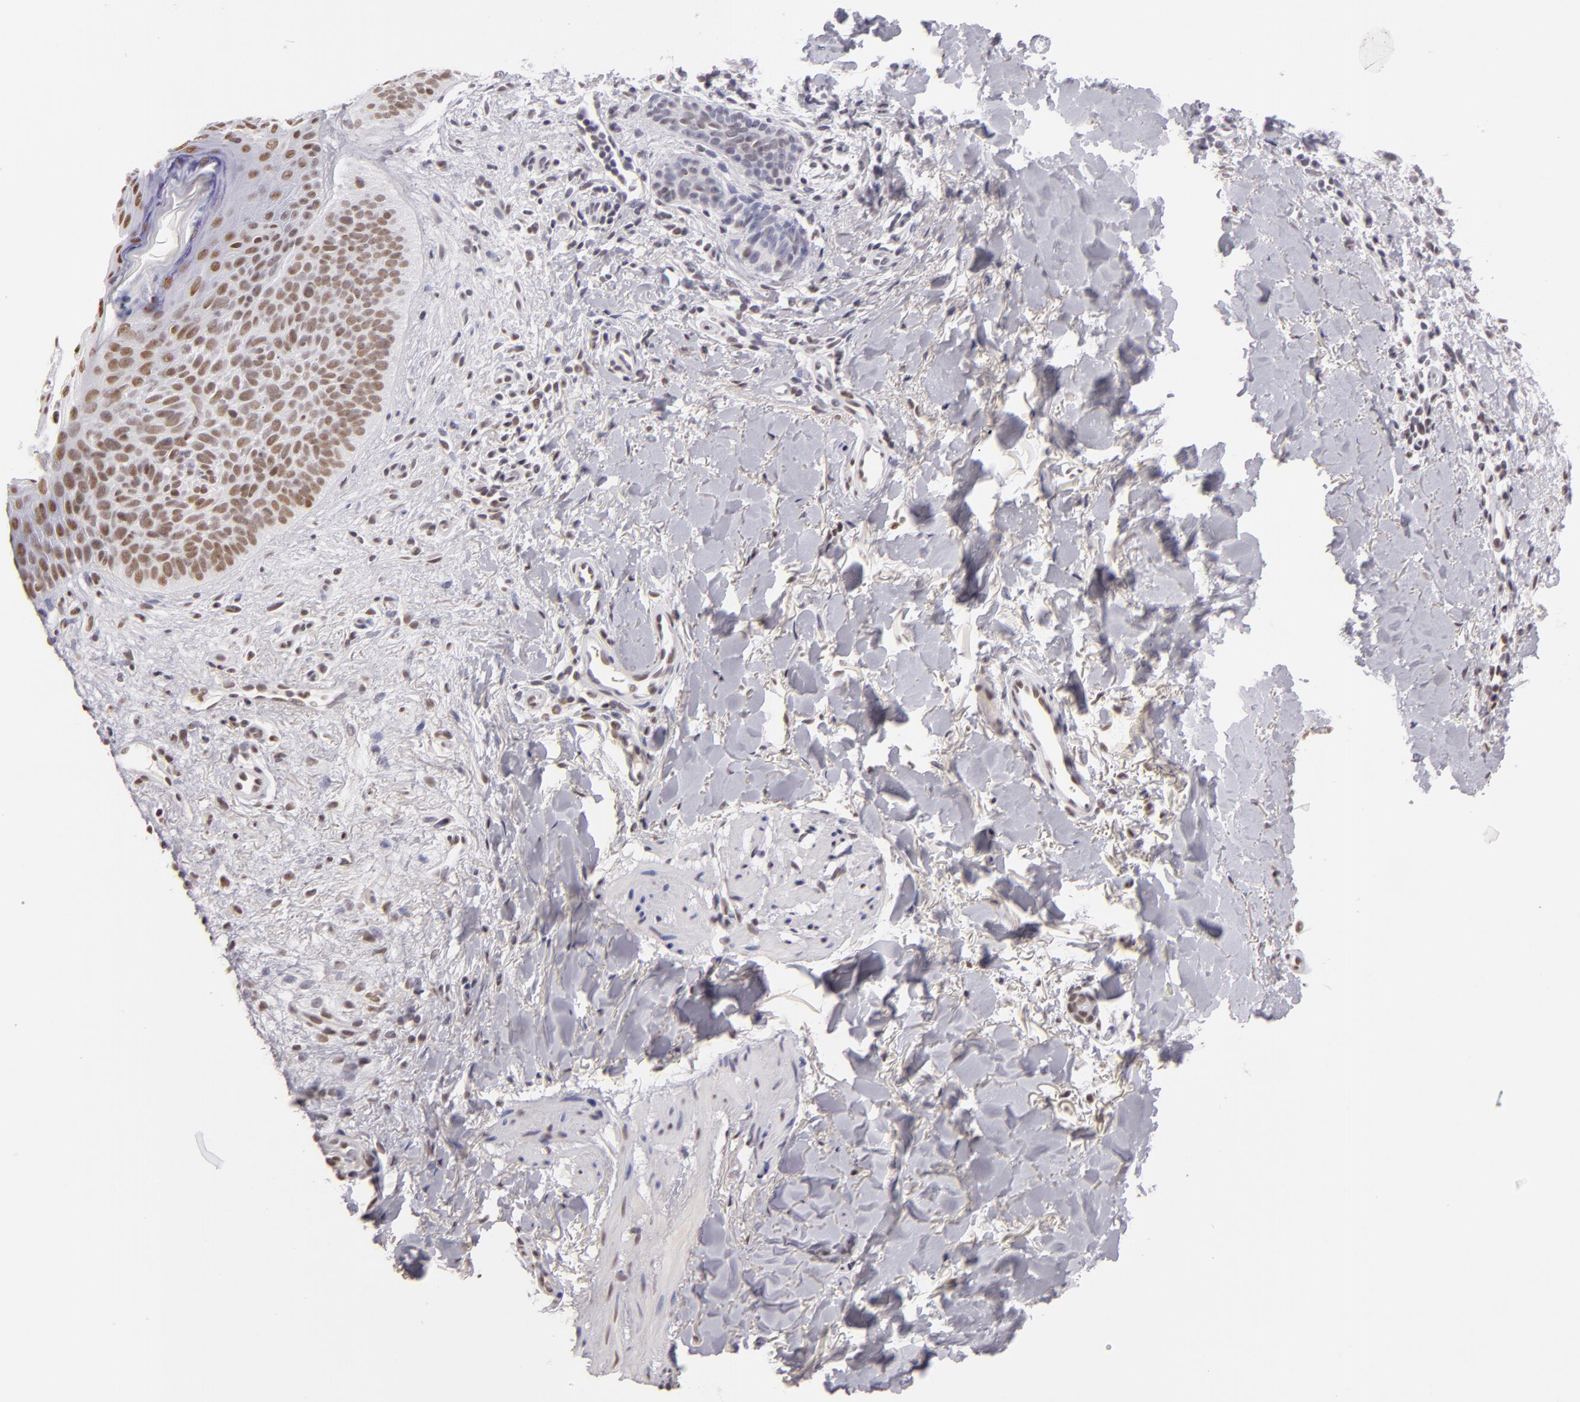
{"staining": {"intensity": "weak", "quantity": ">75%", "location": "nuclear"}, "tissue": "skin cancer", "cell_type": "Tumor cells", "image_type": "cancer", "snomed": [{"axis": "morphology", "description": "Basal cell carcinoma"}, {"axis": "topography", "description": "Skin"}], "caption": "Immunohistochemical staining of human basal cell carcinoma (skin) reveals low levels of weak nuclear protein expression in approximately >75% of tumor cells.", "gene": "INTS6", "patient": {"sex": "female", "age": 78}}